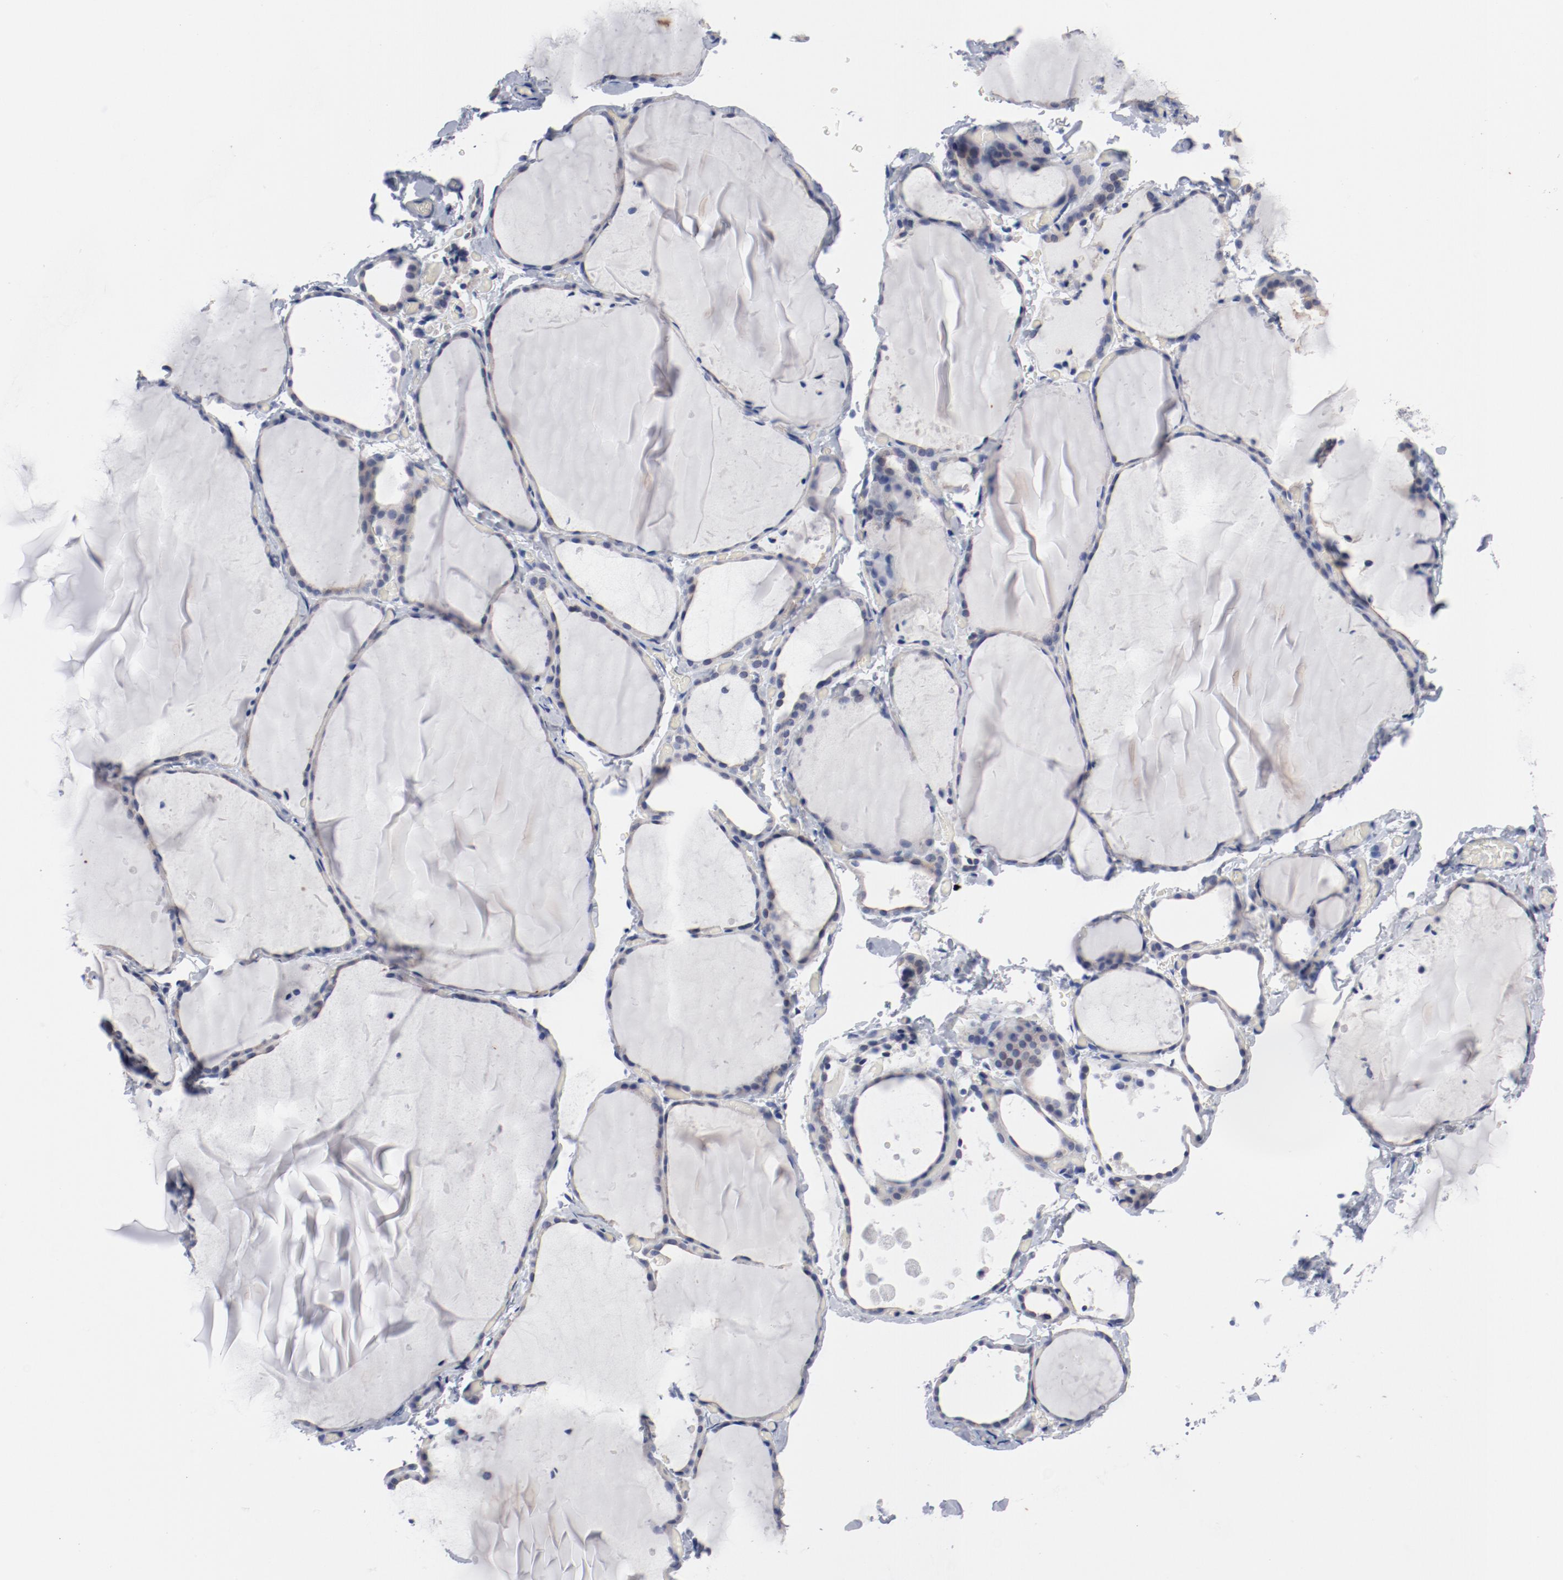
{"staining": {"intensity": "negative", "quantity": "none", "location": "none"}, "tissue": "thyroid gland", "cell_type": "Glandular cells", "image_type": "normal", "snomed": [{"axis": "morphology", "description": "Normal tissue, NOS"}, {"axis": "topography", "description": "Thyroid gland"}], "caption": "Immunohistochemistry (IHC) image of unremarkable thyroid gland: thyroid gland stained with DAB (3,3'-diaminobenzidine) reveals no significant protein expression in glandular cells.", "gene": "GPR143", "patient": {"sex": "female", "age": 22}}